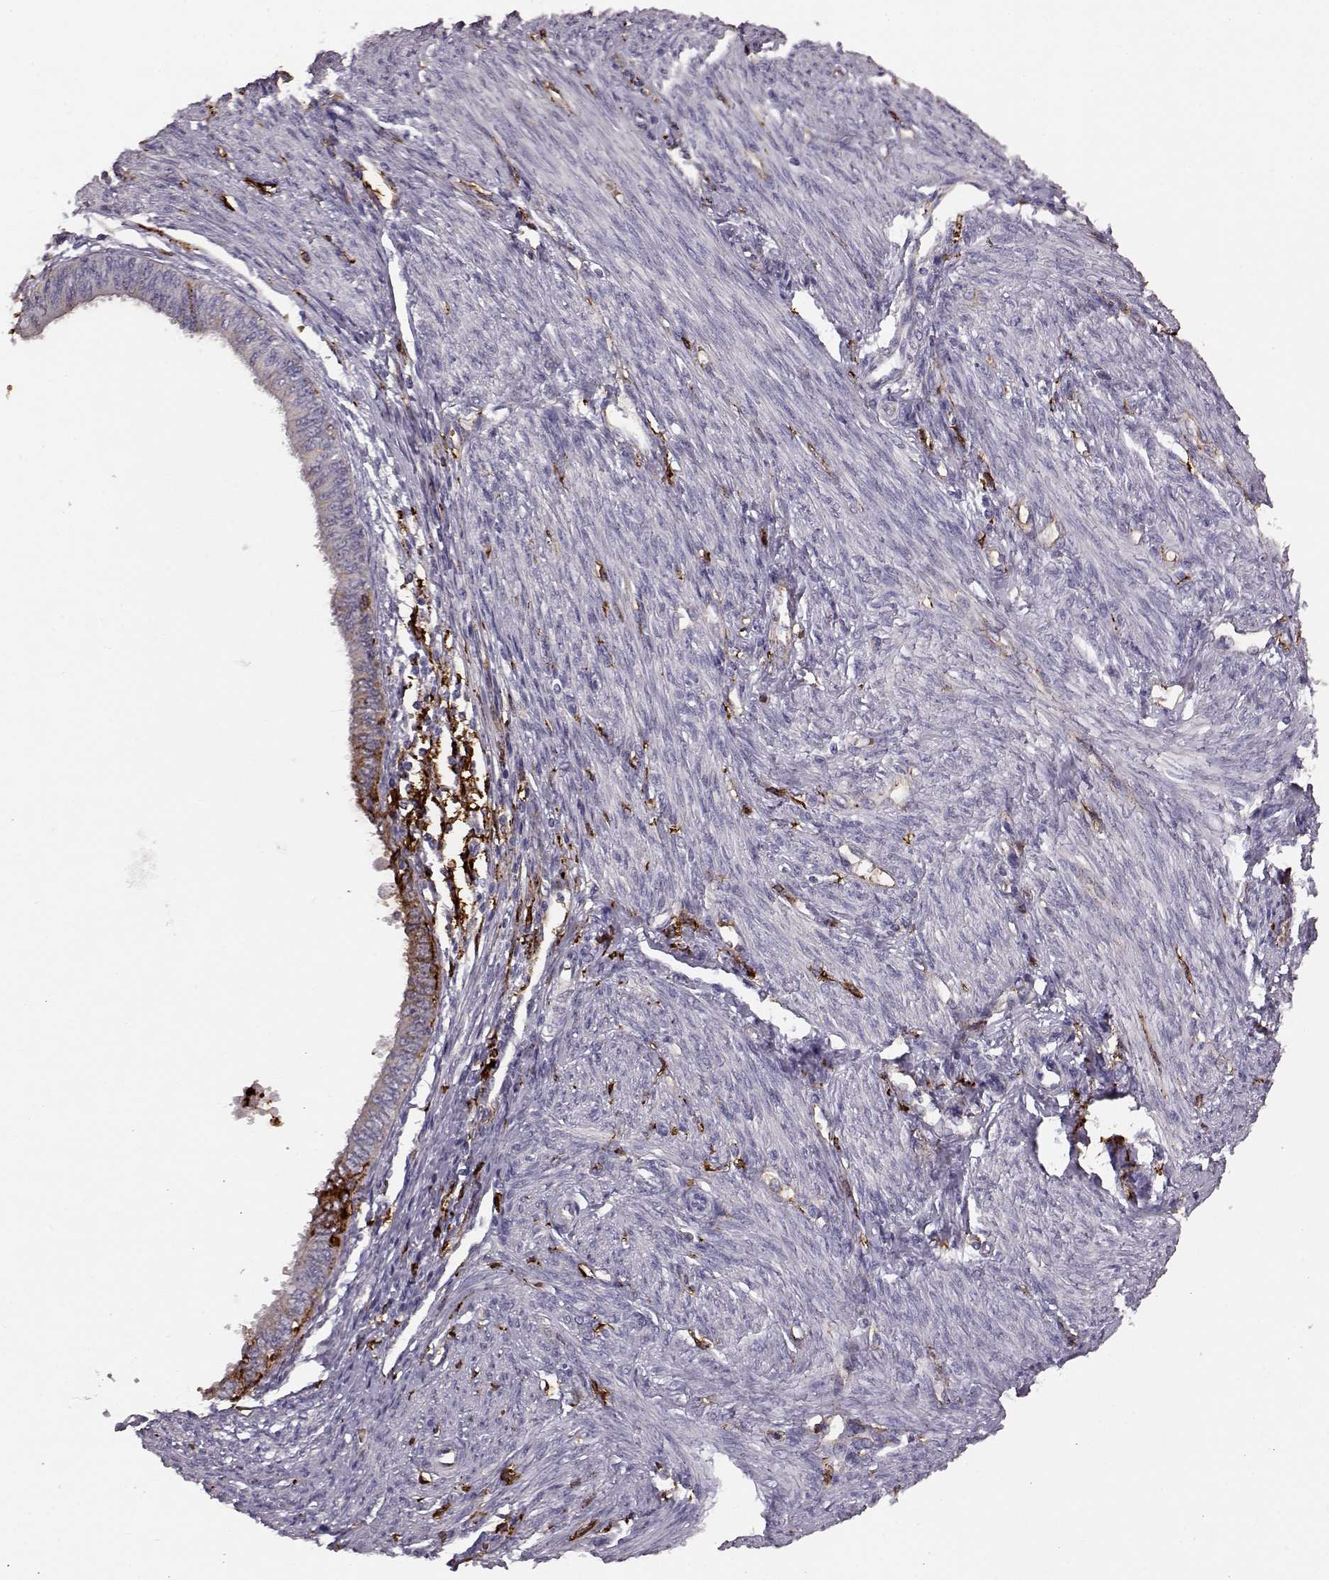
{"staining": {"intensity": "weak", "quantity": "<25%", "location": "cytoplasmic/membranous"}, "tissue": "endometrial cancer", "cell_type": "Tumor cells", "image_type": "cancer", "snomed": [{"axis": "morphology", "description": "Adenocarcinoma, NOS"}, {"axis": "topography", "description": "Endometrium"}], "caption": "A histopathology image of endometrial cancer (adenocarcinoma) stained for a protein shows no brown staining in tumor cells.", "gene": "CCNF", "patient": {"sex": "female", "age": 68}}